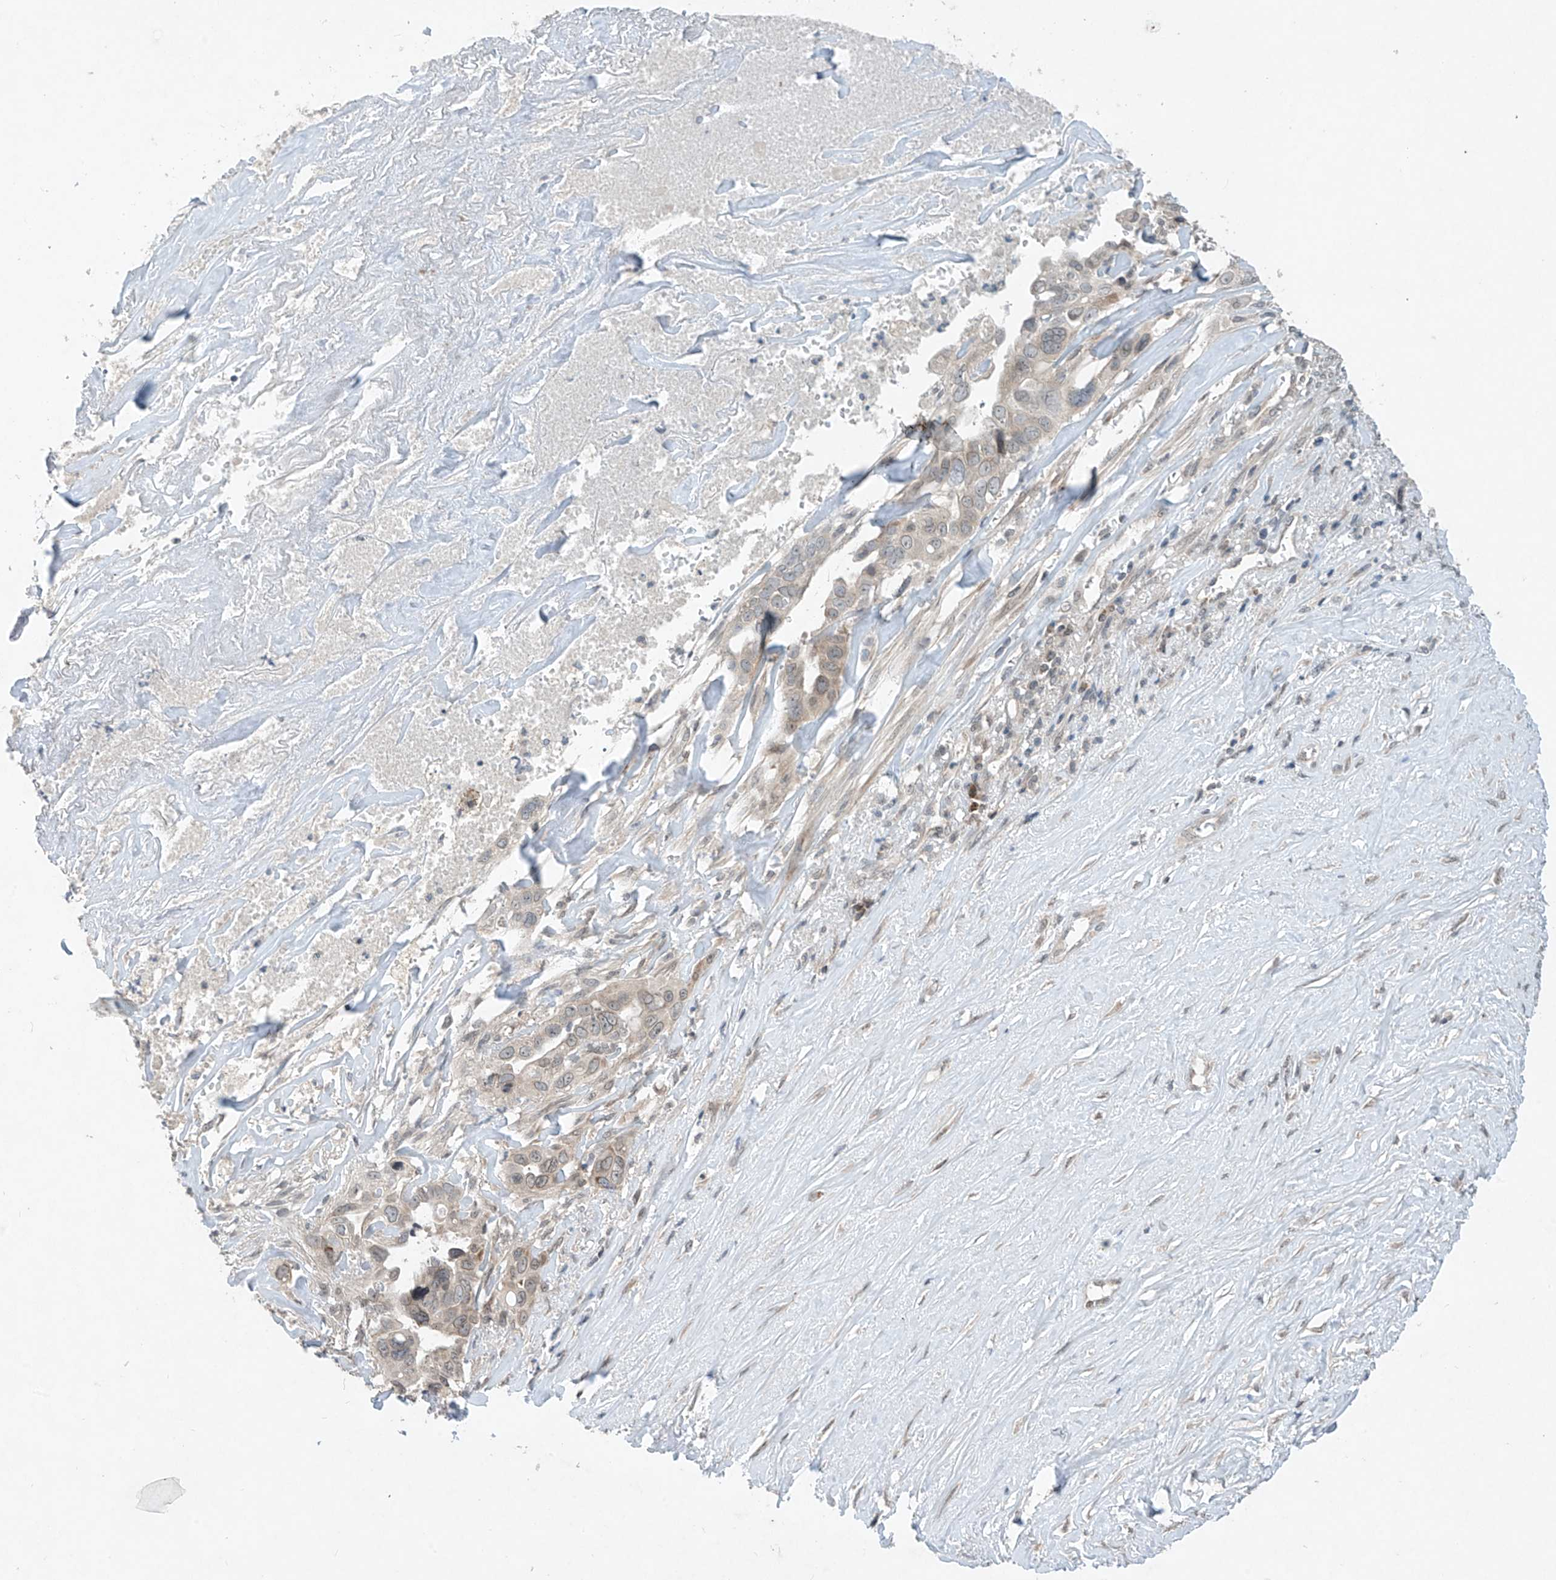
{"staining": {"intensity": "negative", "quantity": "none", "location": "none"}, "tissue": "liver cancer", "cell_type": "Tumor cells", "image_type": "cancer", "snomed": [{"axis": "morphology", "description": "Cholangiocarcinoma"}, {"axis": "topography", "description": "Liver"}], "caption": "Immunohistochemistry (IHC) histopathology image of neoplastic tissue: human liver cholangiocarcinoma stained with DAB displays no significant protein positivity in tumor cells.", "gene": "RPL34", "patient": {"sex": "female", "age": 79}}